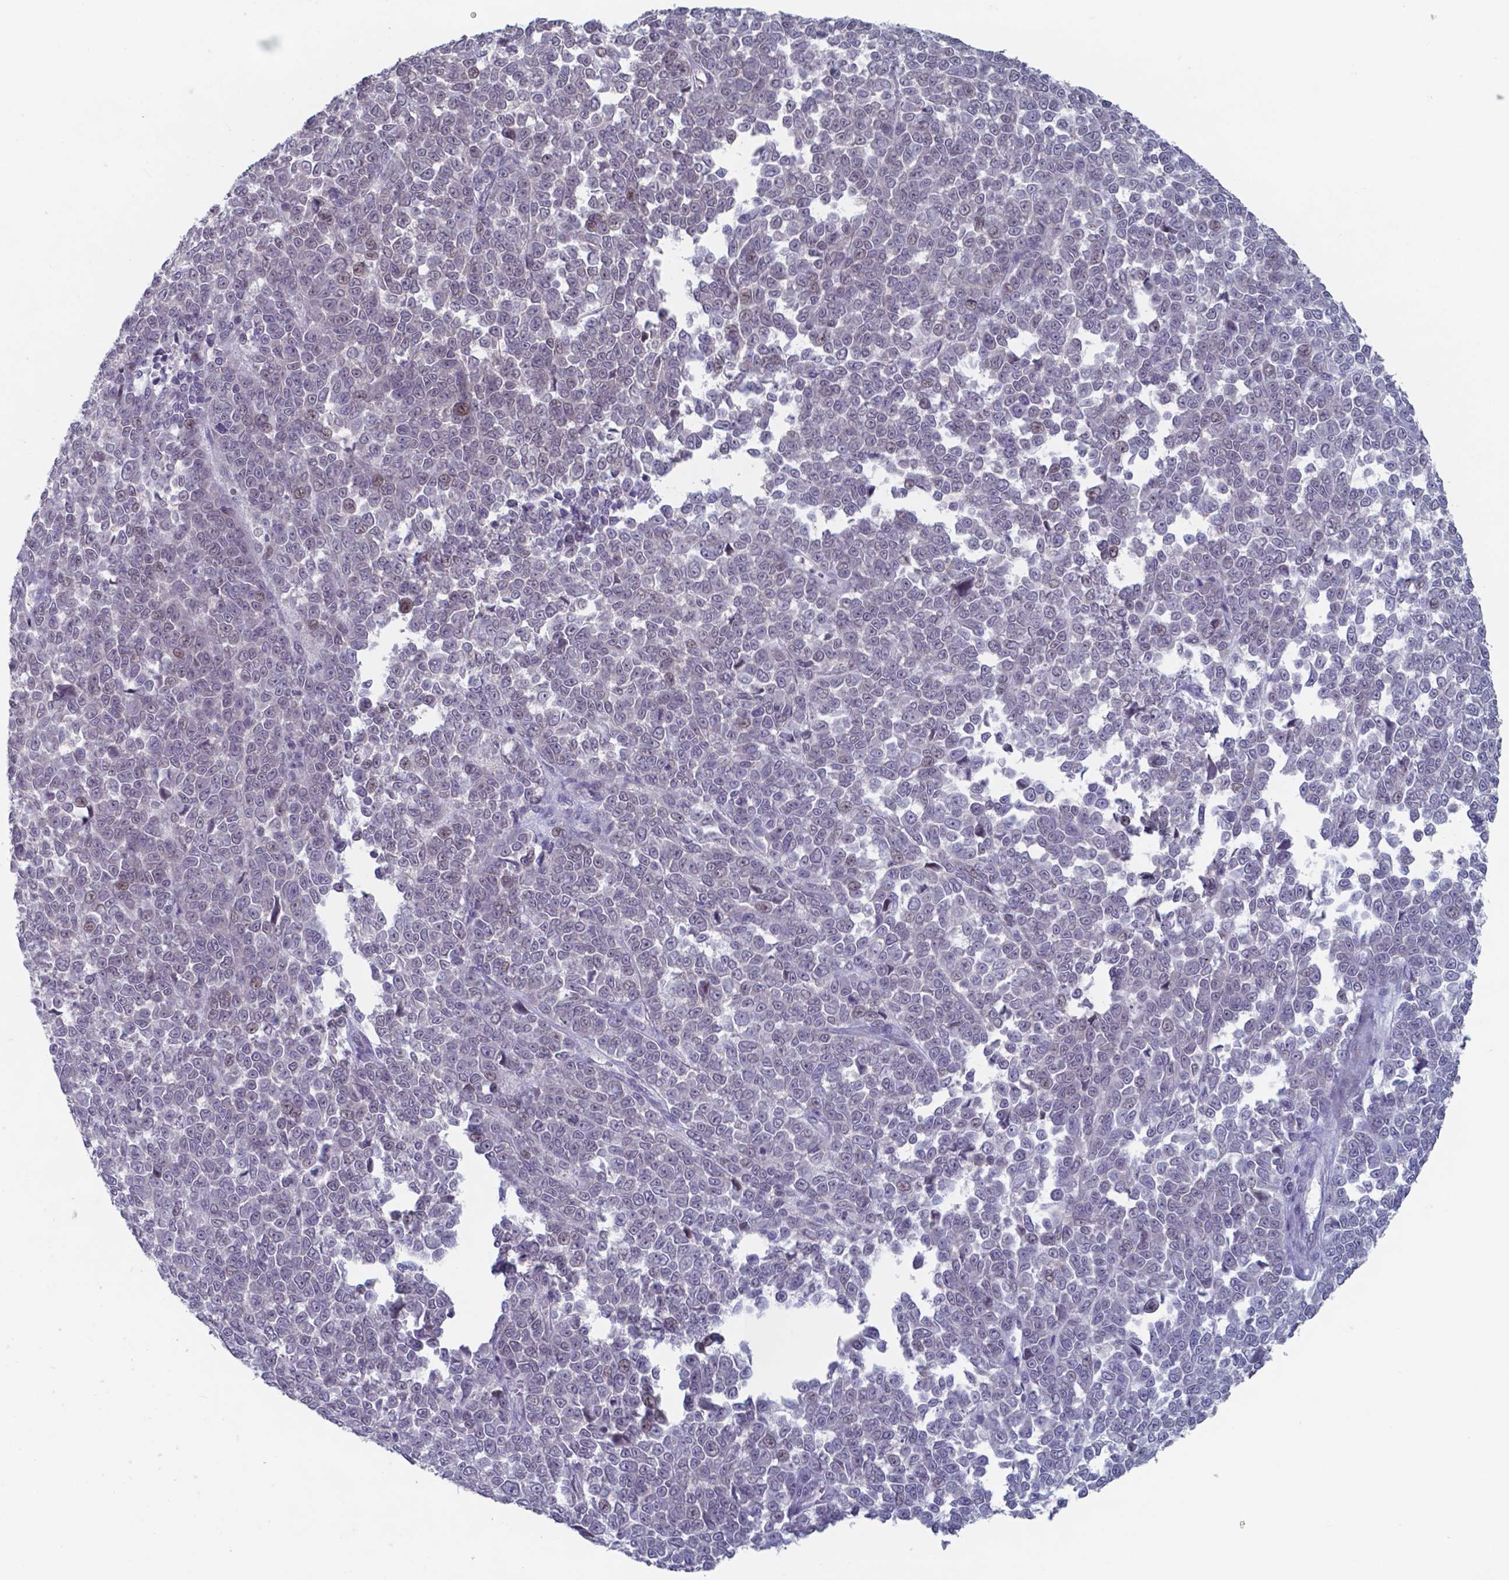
{"staining": {"intensity": "negative", "quantity": "none", "location": "none"}, "tissue": "melanoma", "cell_type": "Tumor cells", "image_type": "cancer", "snomed": [{"axis": "morphology", "description": "Malignant melanoma, NOS"}, {"axis": "topography", "description": "Skin"}], "caption": "Photomicrograph shows no significant protein expression in tumor cells of melanoma.", "gene": "TDP2", "patient": {"sex": "female", "age": 95}}